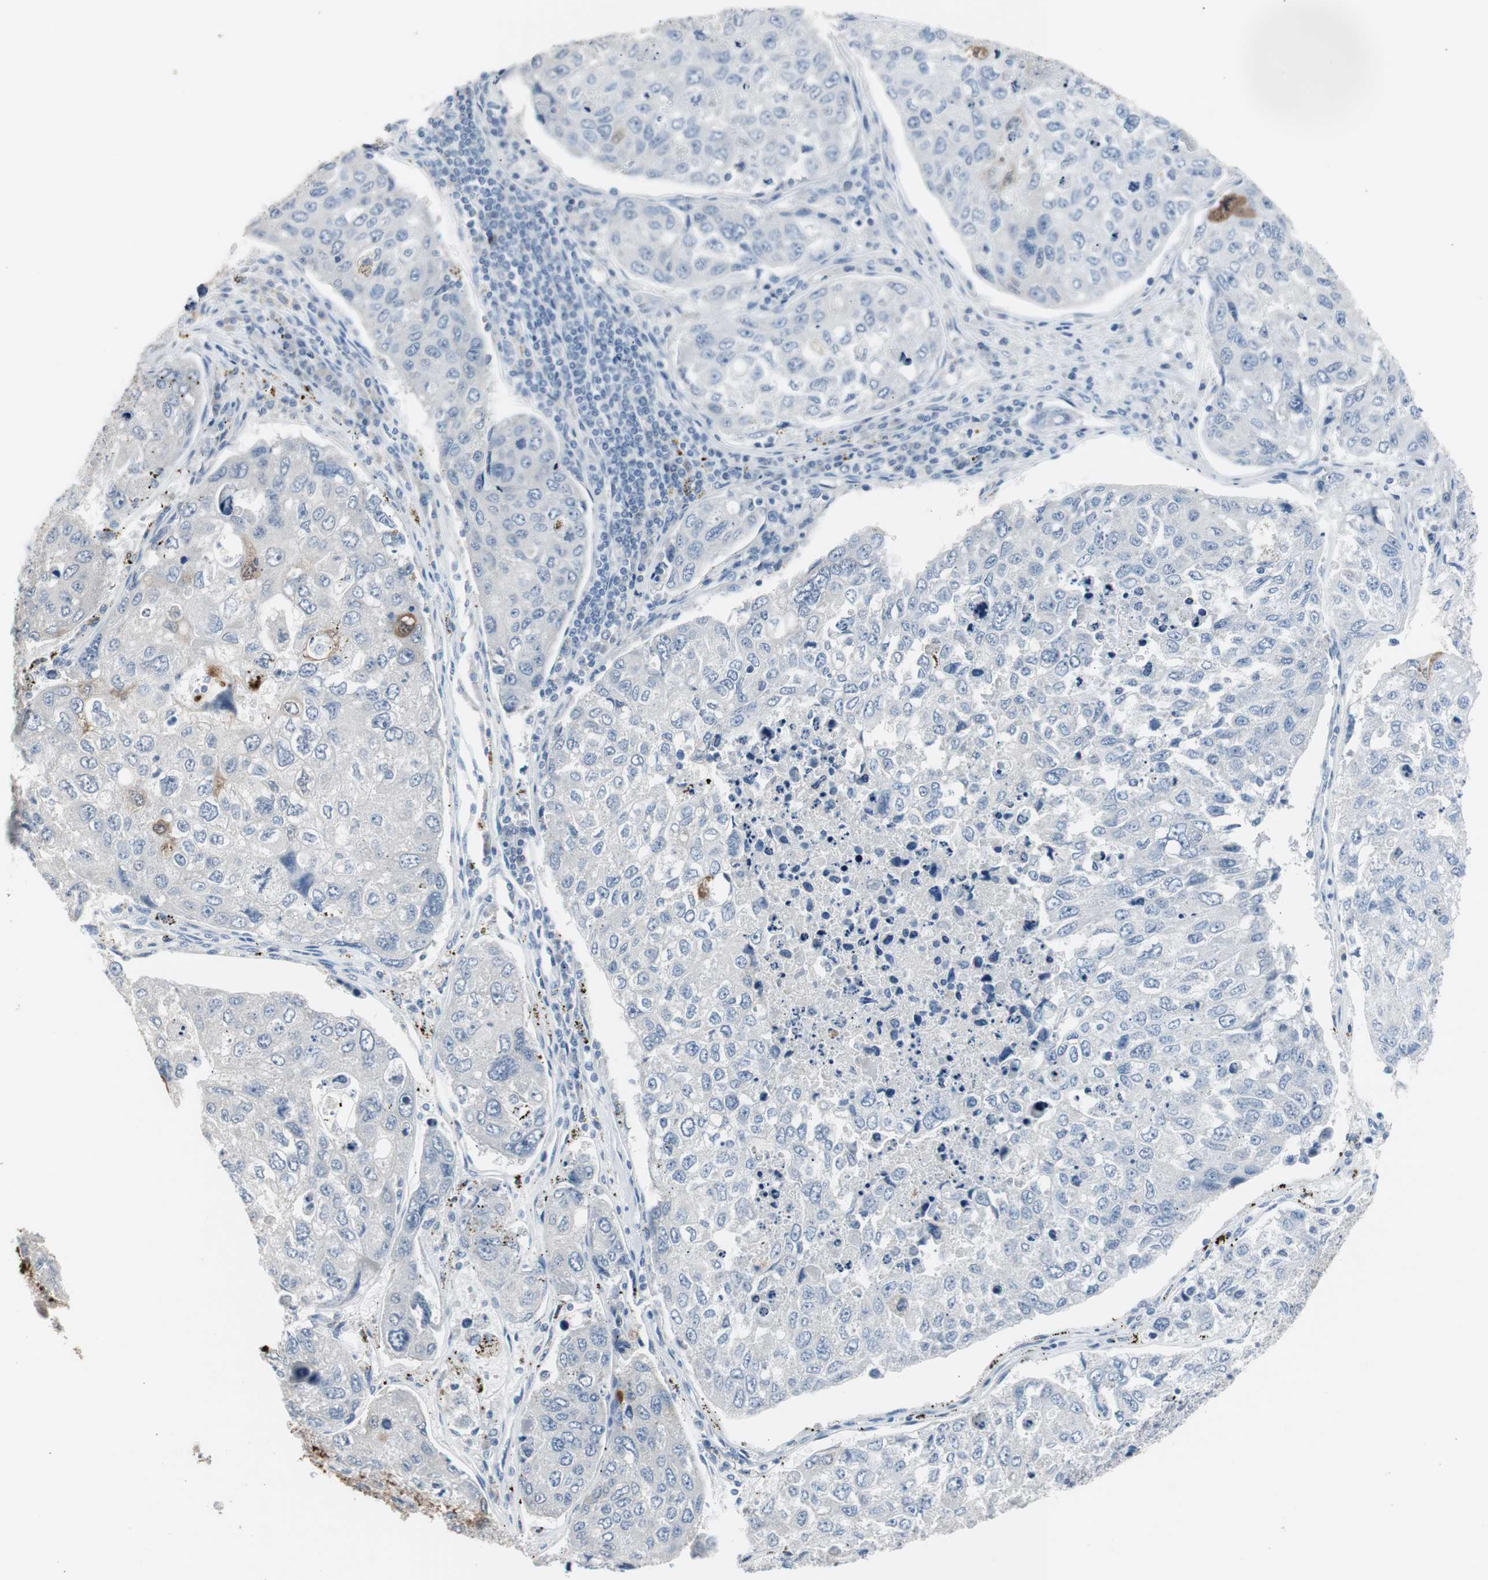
{"staining": {"intensity": "strong", "quantity": "<25%", "location": "cytoplasmic/membranous,nuclear"}, "tissue": "urothelial cancer", "cell_type": "Tumor cells", "image_type": "cancer", "snomed": [{"axis": "morphology", "description": "Urothelial carcinoma, High grade"}, {"axis": "topography", "description": "Lymph node"}, {"axis": "topography", "description": "Urinary bladder"}], "caption": "A brown stain labels strong cytoplasmic/membranous and nuclear expression of a protein in human urothelial carcinoma (high-grade) tumor cells.", "gene": "S100A7", "patient": {"sex": "male", "age": 51}}